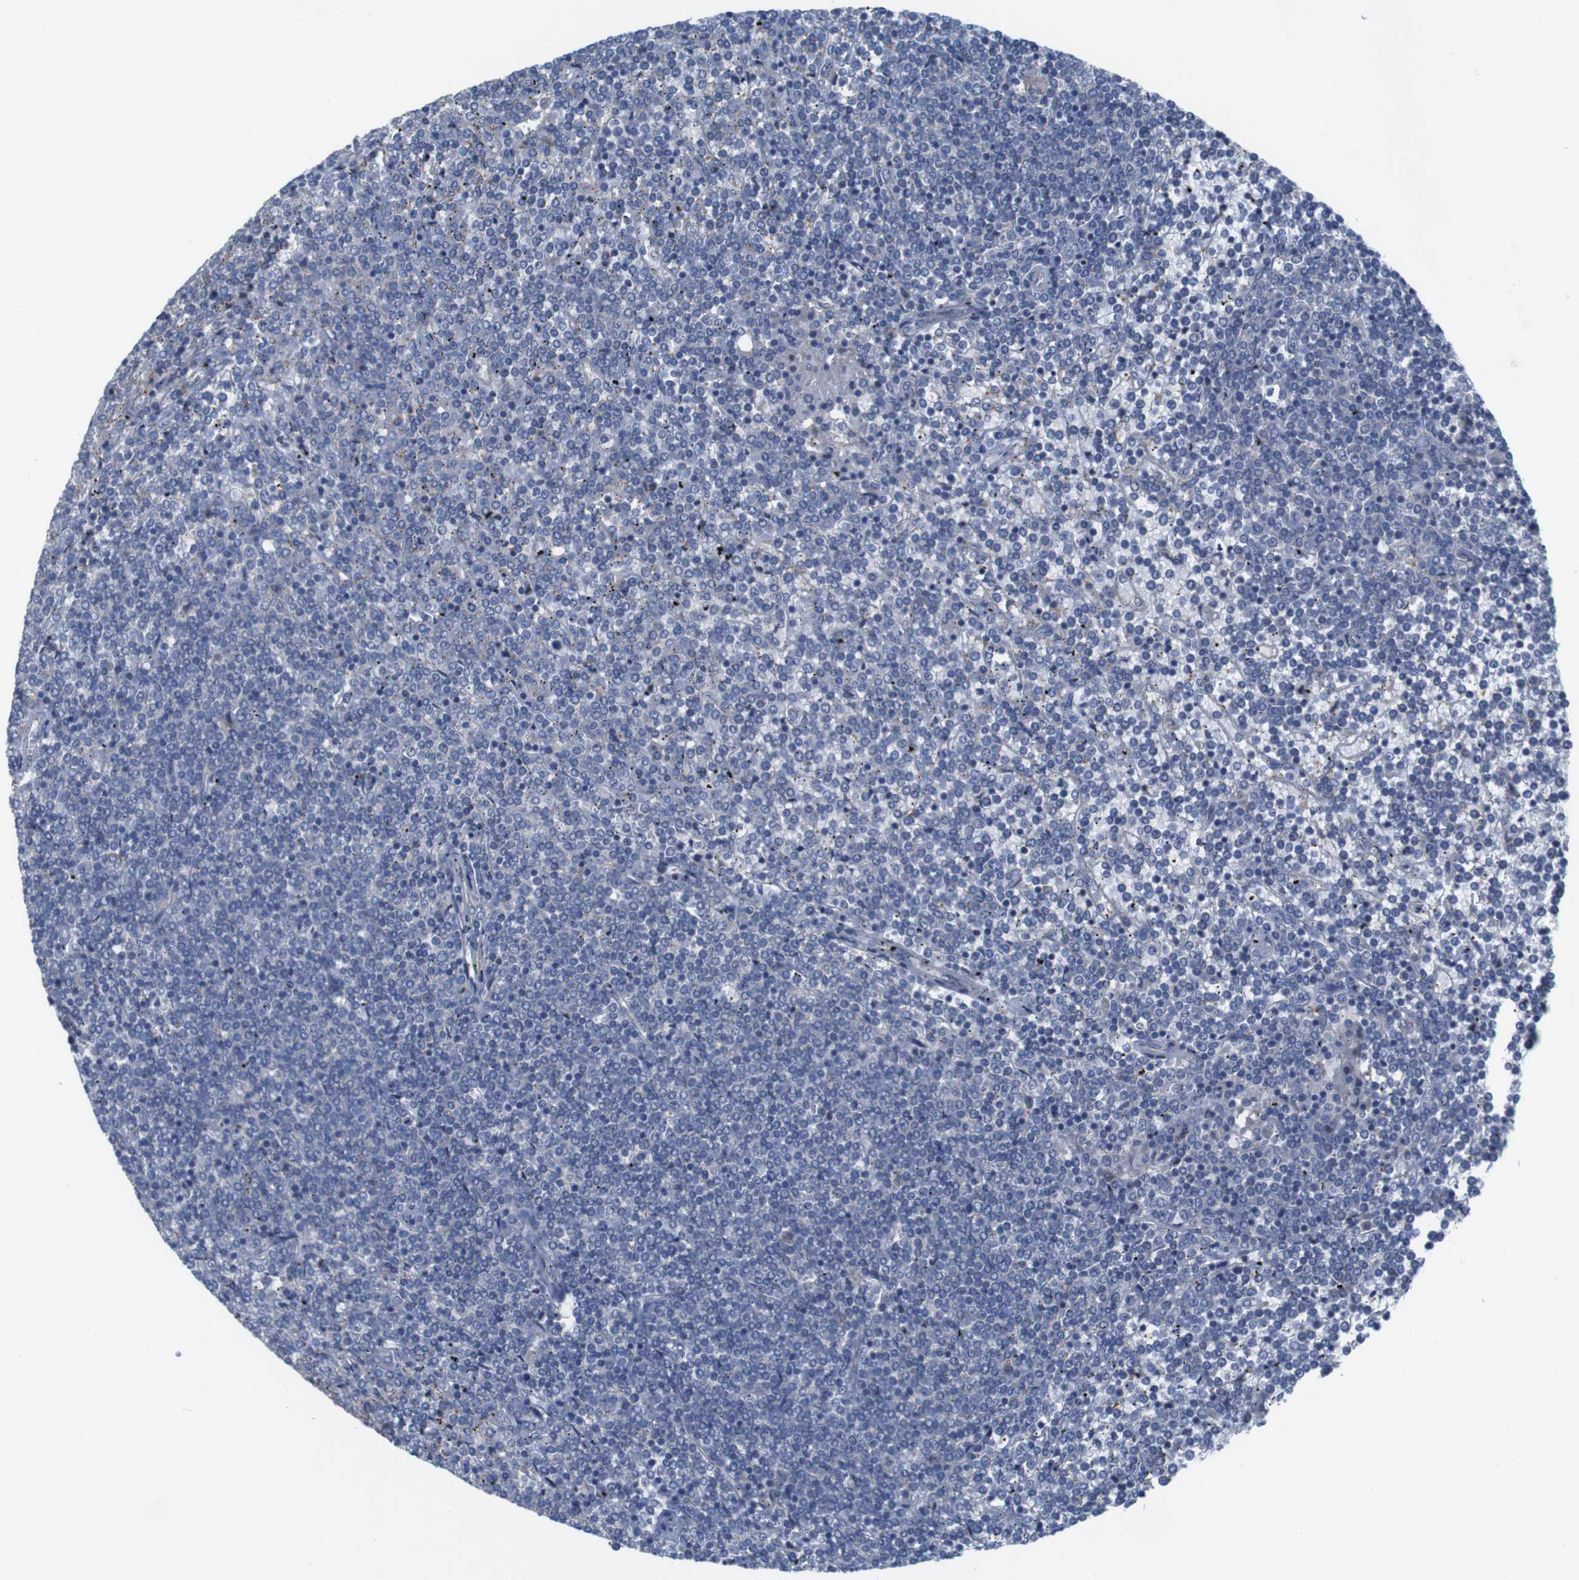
{"staining": {"intensity": "negative", "quantity": "none", "location": "none"}, "tissue": "lymphoma", "cell_type": "Tumor cells", "image_type": "cancer", "snomed": [{"axis": "morphology", "description": "Malignant lymphoma, non-Hodgkin's type, Low grade"}, {"axis": "topography", "description": "Spleen"}], "caption": "High magnification brightfield microscopy of malignant lymphoma, non-Hodgkin's type (low-grade) stained with DAB (3,3'-diaminobenzidine) (brown) and counterstained with hematoxylin (blue): tumor cells show no significant expression.", "gene": "MYEOV", "patient": {"sex": "female", "age": 19}}